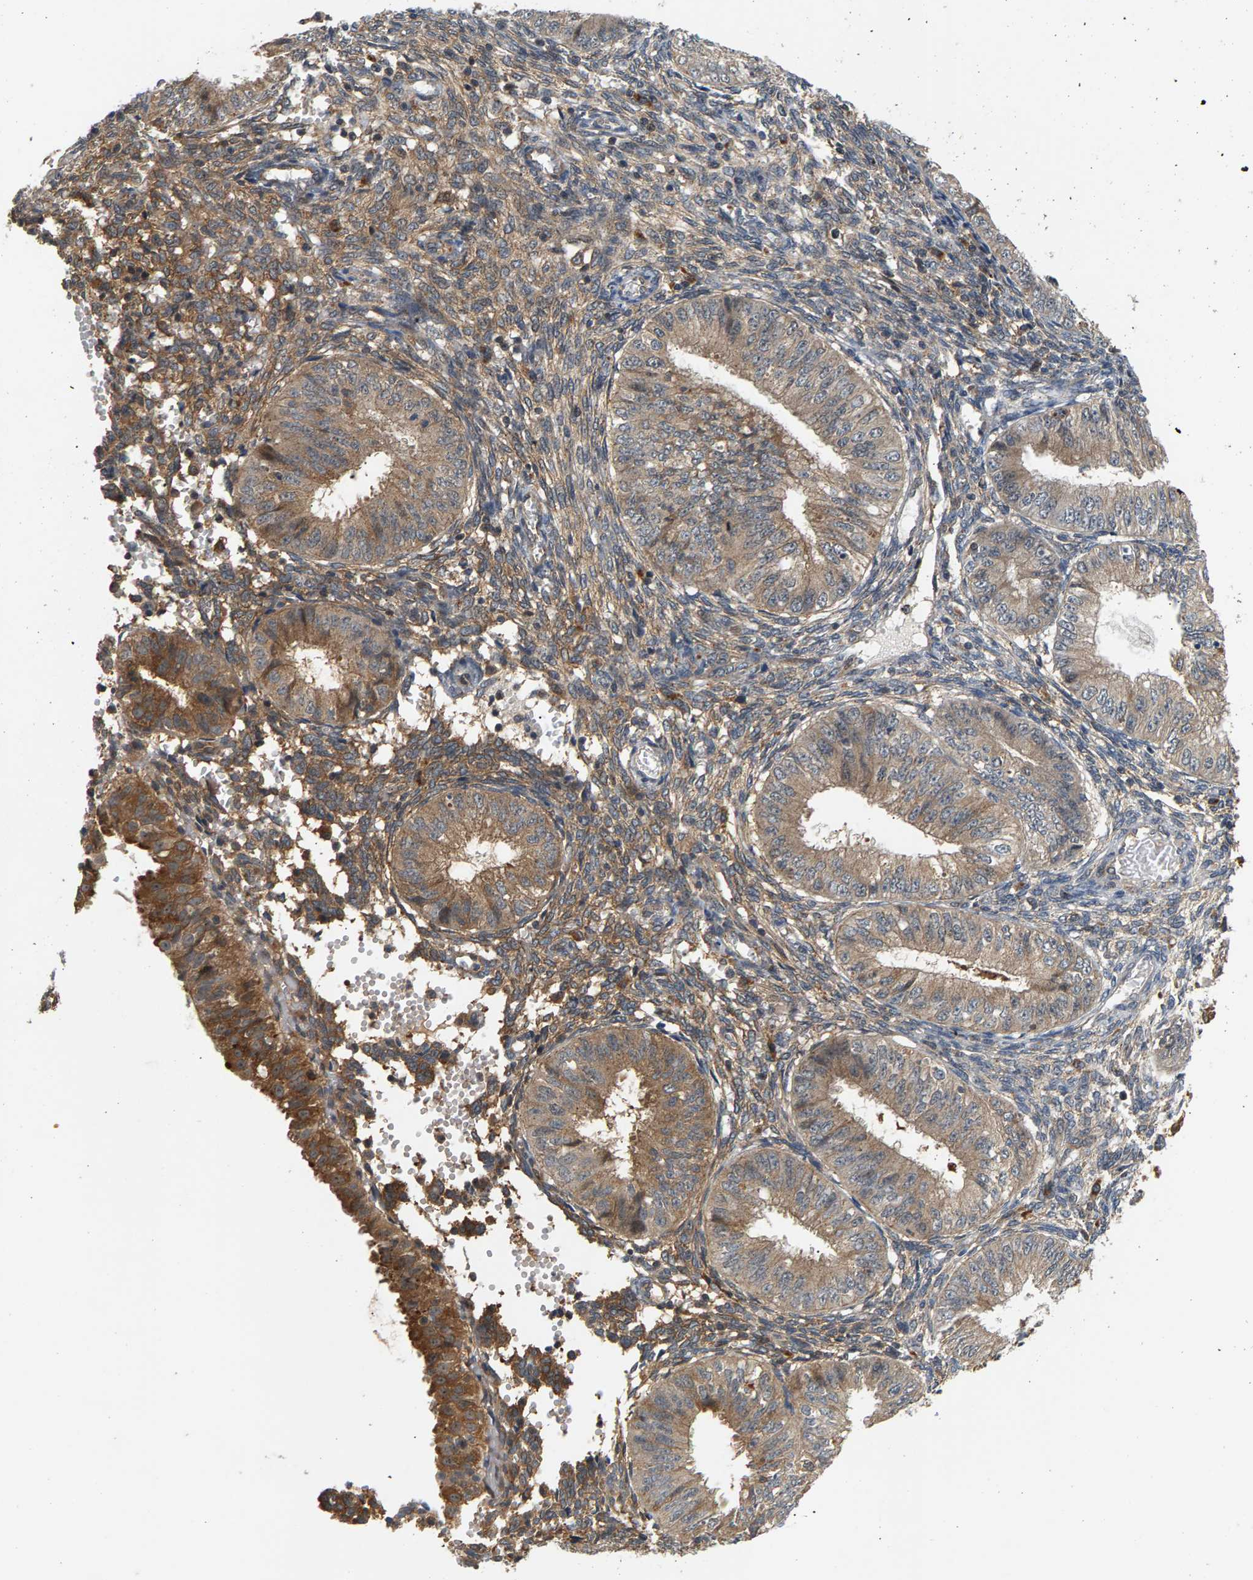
{"staining": {"intensity": "moderate", "quantity": ">75%", "location": "cytoplasmic/membranous"}, "tissue": "endometrial cancer", "cell_type": "Tumor cells", "image_type": "cancer", "snomed": [{"axis": "morphology", "description": "Normal tissue, NOS"}, {"axis": "morphology", "description": "Adenocarcinoma, NOS"}, {"axis": "topography", "description": "Endometrium"}], "caption": "Immunohistochemical staining of adenocarcinoma (endometrial) displays moderate cytoplasmic/membranous protein expression in approximately >75% of tumor cells. (DAB (3,3'-diaminobenzidine) IHC with brightfield microscopy, high magnification).", "gene": "MAP2K5", "patient": {"sex": "female", "age": 53}}